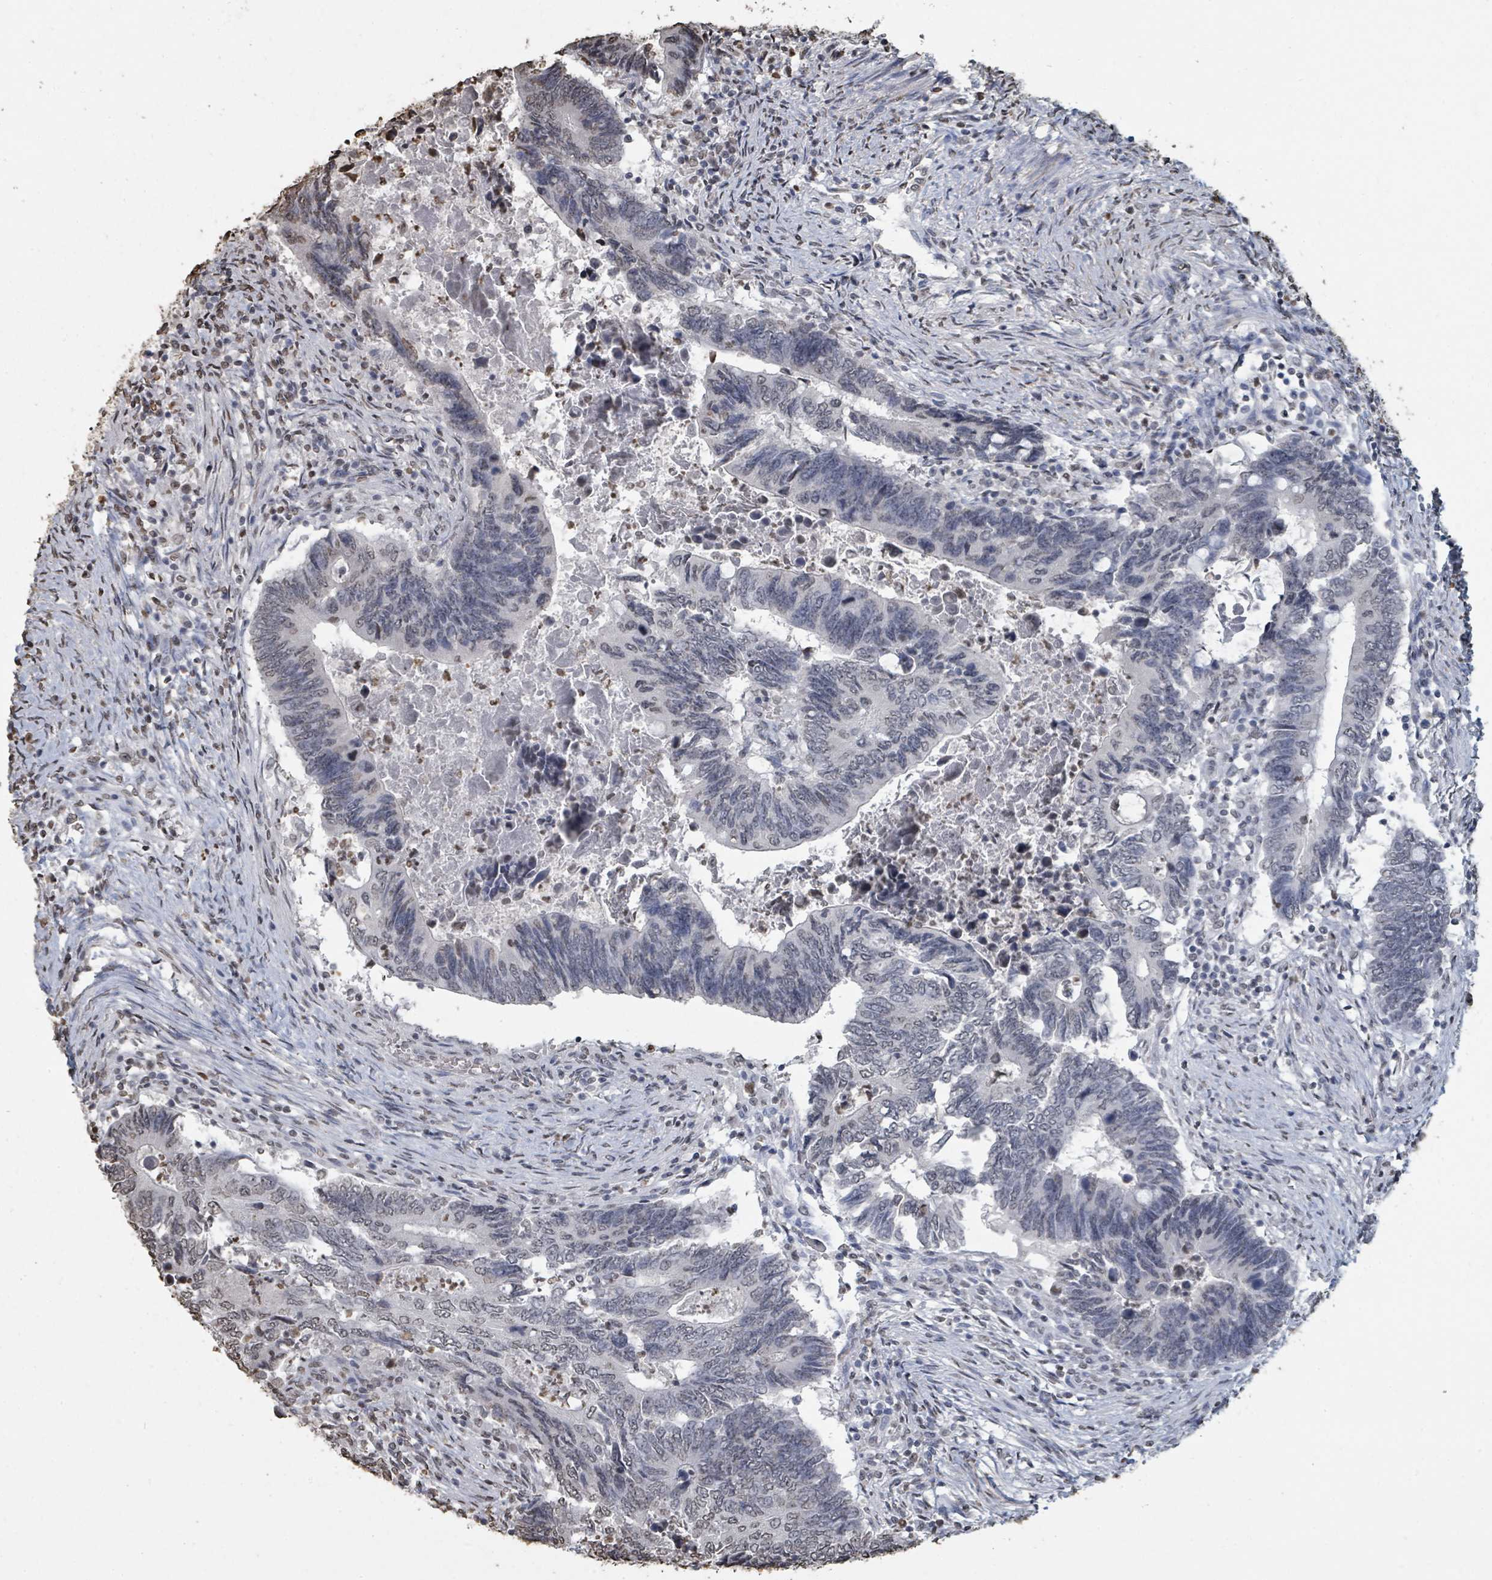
{"staining": {"intensity": "weak", "quantity": "<25%", "location": "nuclear"}, "tissue": "colorectal cancer", "cell_type": "Tumor cells", "image_type": "cancer", "snomed": [{"axis": "morphology", "description": "Adenocarcinoma, NOS"}, {"axis": "topography", "description": "Colon"}], "caption": "High power microscopy micrograph of an IHC micrograph of colorectal adenocarcinoma, revealing no significant staining in tumor cells.", "gene": "MRPS12", "patient": {"sex": "male", "age": 87}}